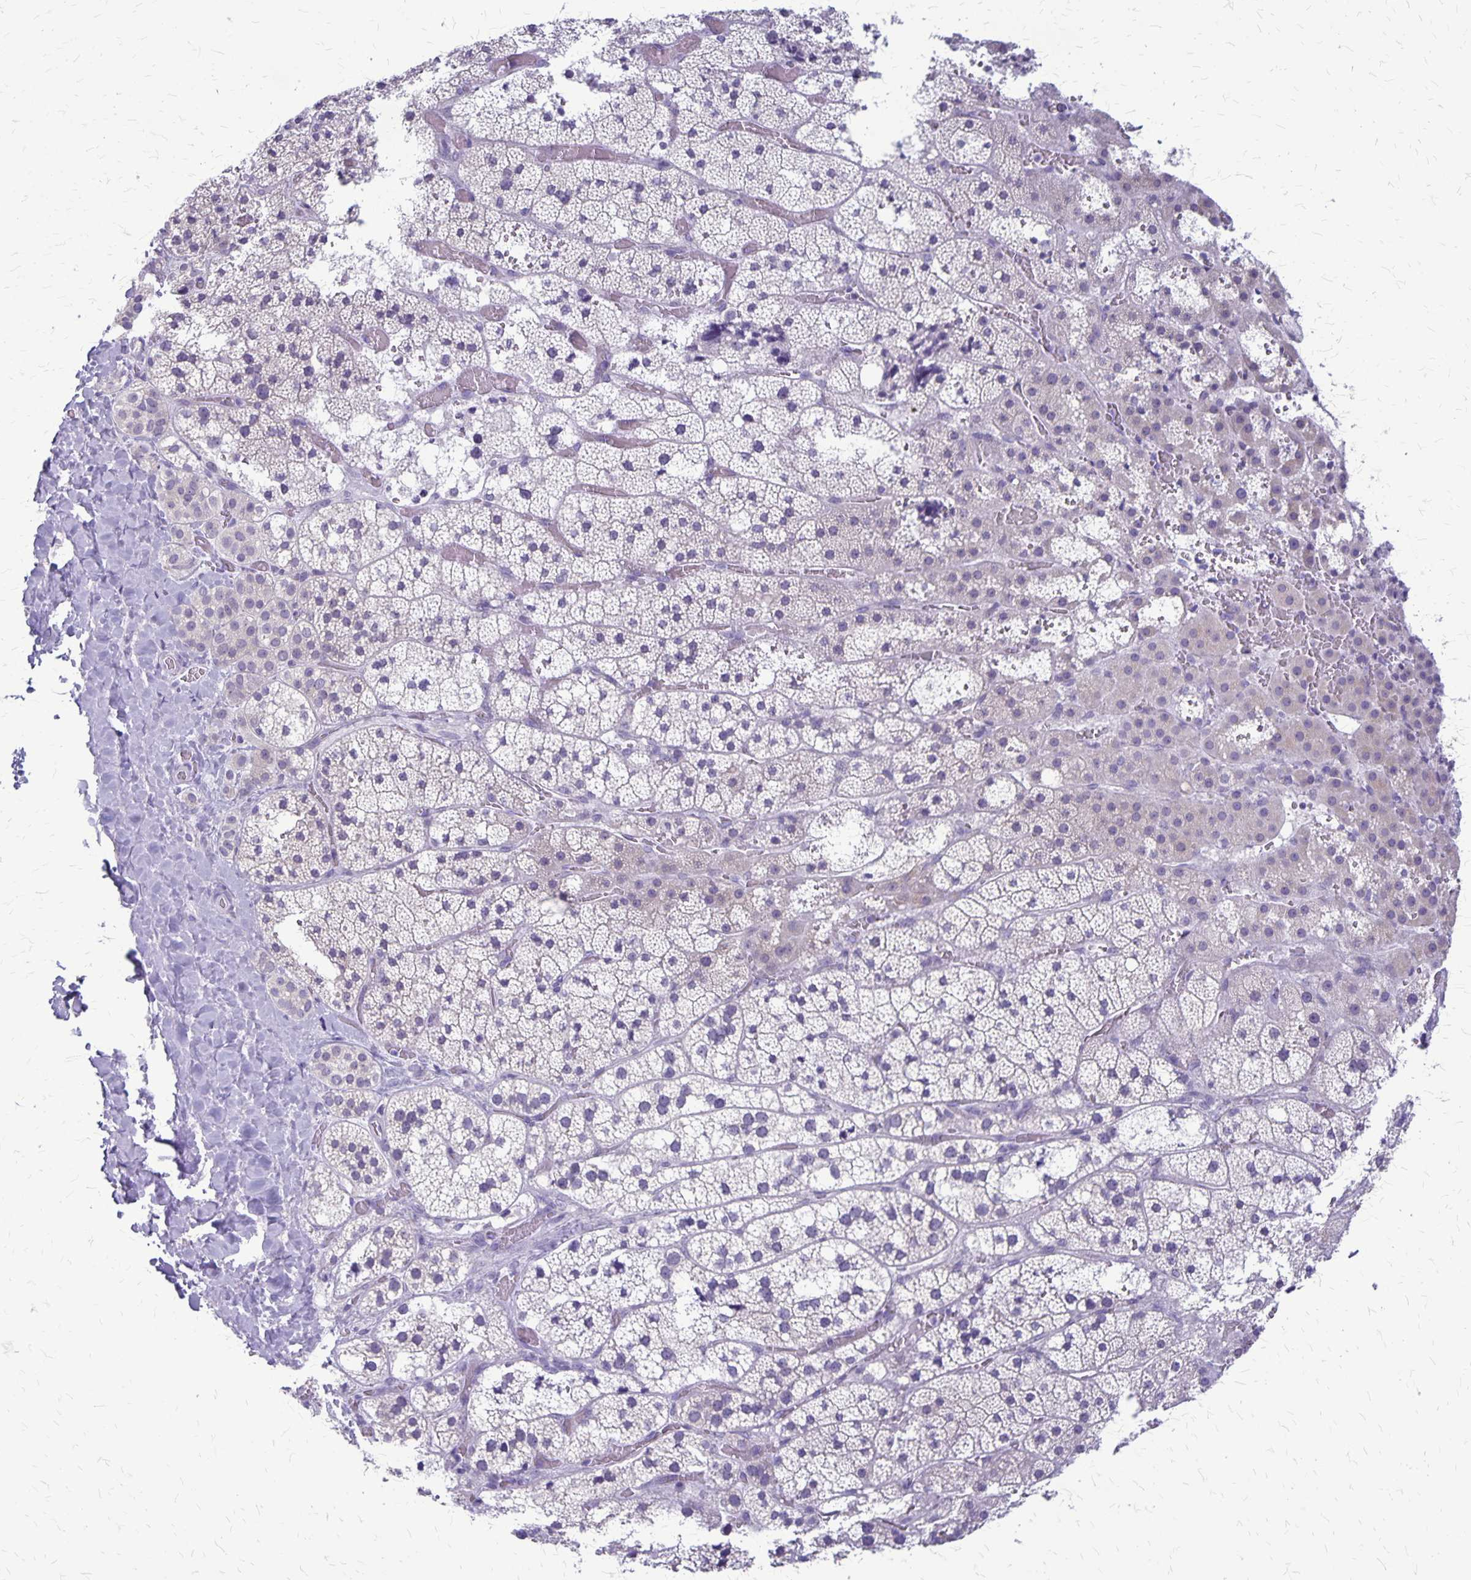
{"staining": {"intensity": "weak", "quantity": "<25%", "location": "cytoplasmic/membranous"}, "tissue": "adrenal gland", "cell_type": "Glandular cells", "image_type": "normal", "snomed": [{"axis": "morphology", "description": "Normal tissue, NOS"}, {"axis": "topography", "description": "Adrenal gland"}], "caption": "A high-resolution image shows immunohistochemistry staining of unremarkable adrenal gland, which exhibits no significant expression in glandular cells. (Brightfield microscopy of DAB (3,3'-diaminobenzidine) IHC at high magnification).", "gene": "PLXNB3", "patient": {"sex": "male", "age": 53}}